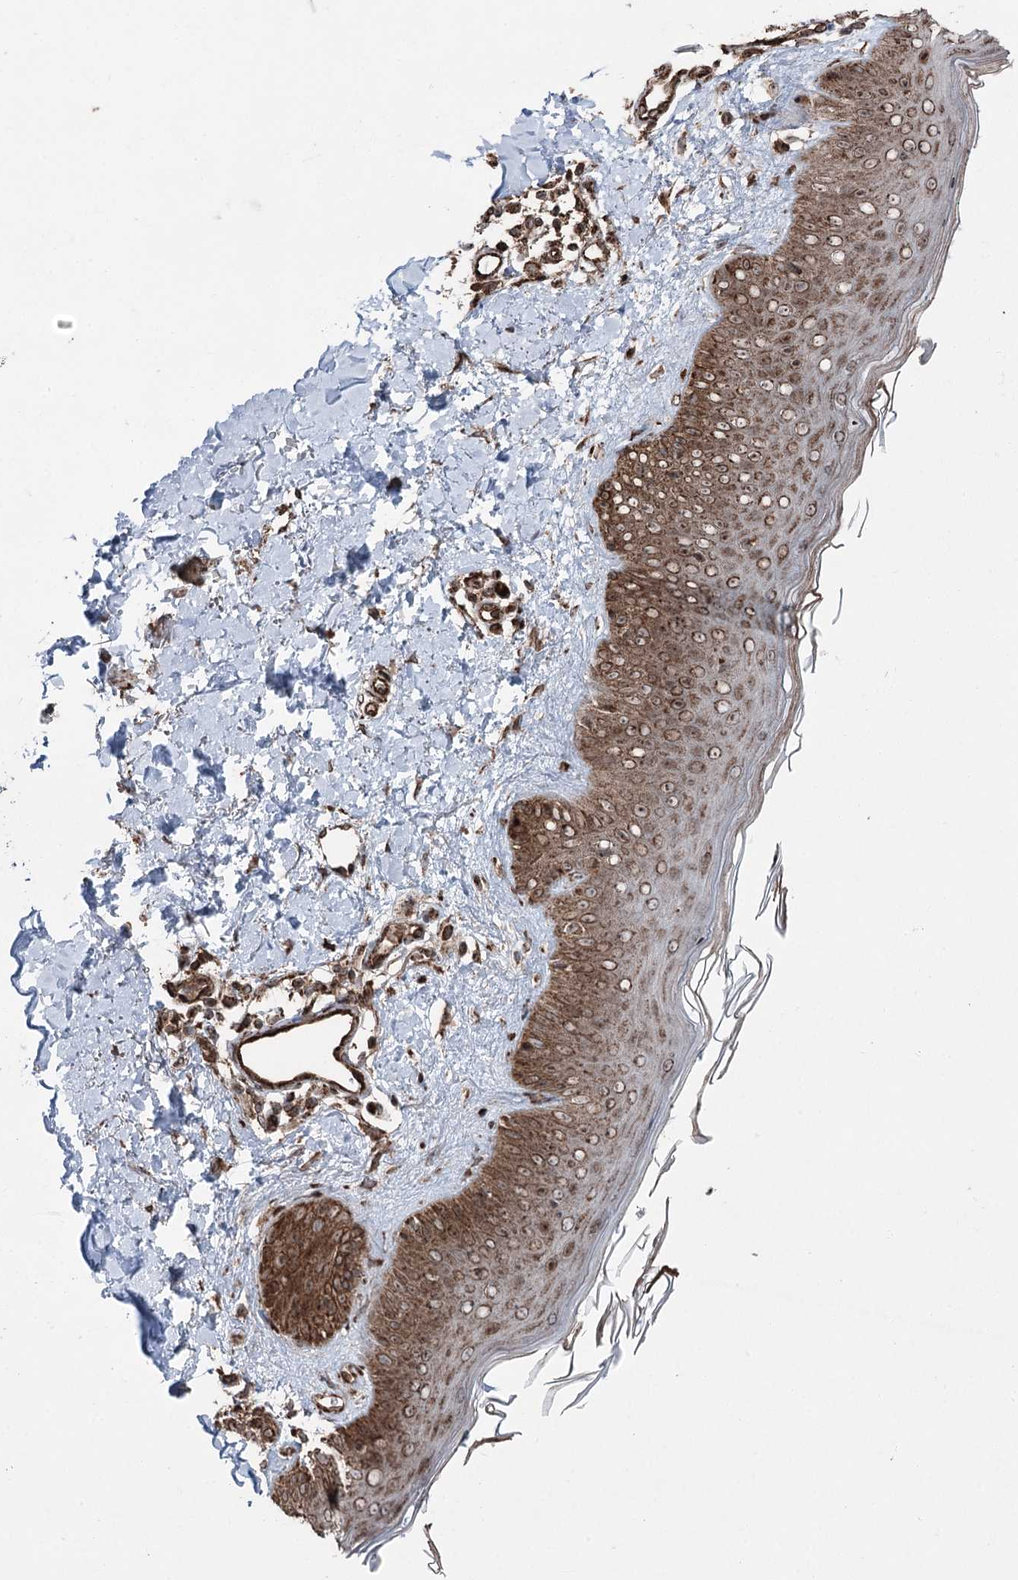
{"staining": {"intensity": "strong", "quantity": ">75%", "location": "cytoplasmic/membranous,nuclear"}, "tissue": "skin", "cell_type": "Fibroblasts", "image_type": "normal", "snomed": [{"axis": "morphology", "description": "Normal tissue, NOS"}, {"axis": "topography", "description": "Skin"}], "caption": "Immunohistochemistry (IHC) micrograph of normal skin: skin stained using immunohistochemistry demonstrates high levels of strong protein expression localized specifically in the cytoplasmic/membranous,nuclear of fibroblasts, appearing as a cytoplasmic/membranous,nuclear brown color.", "gene": "STEEP1", "patient": {"sex": "male", "age": 52}}